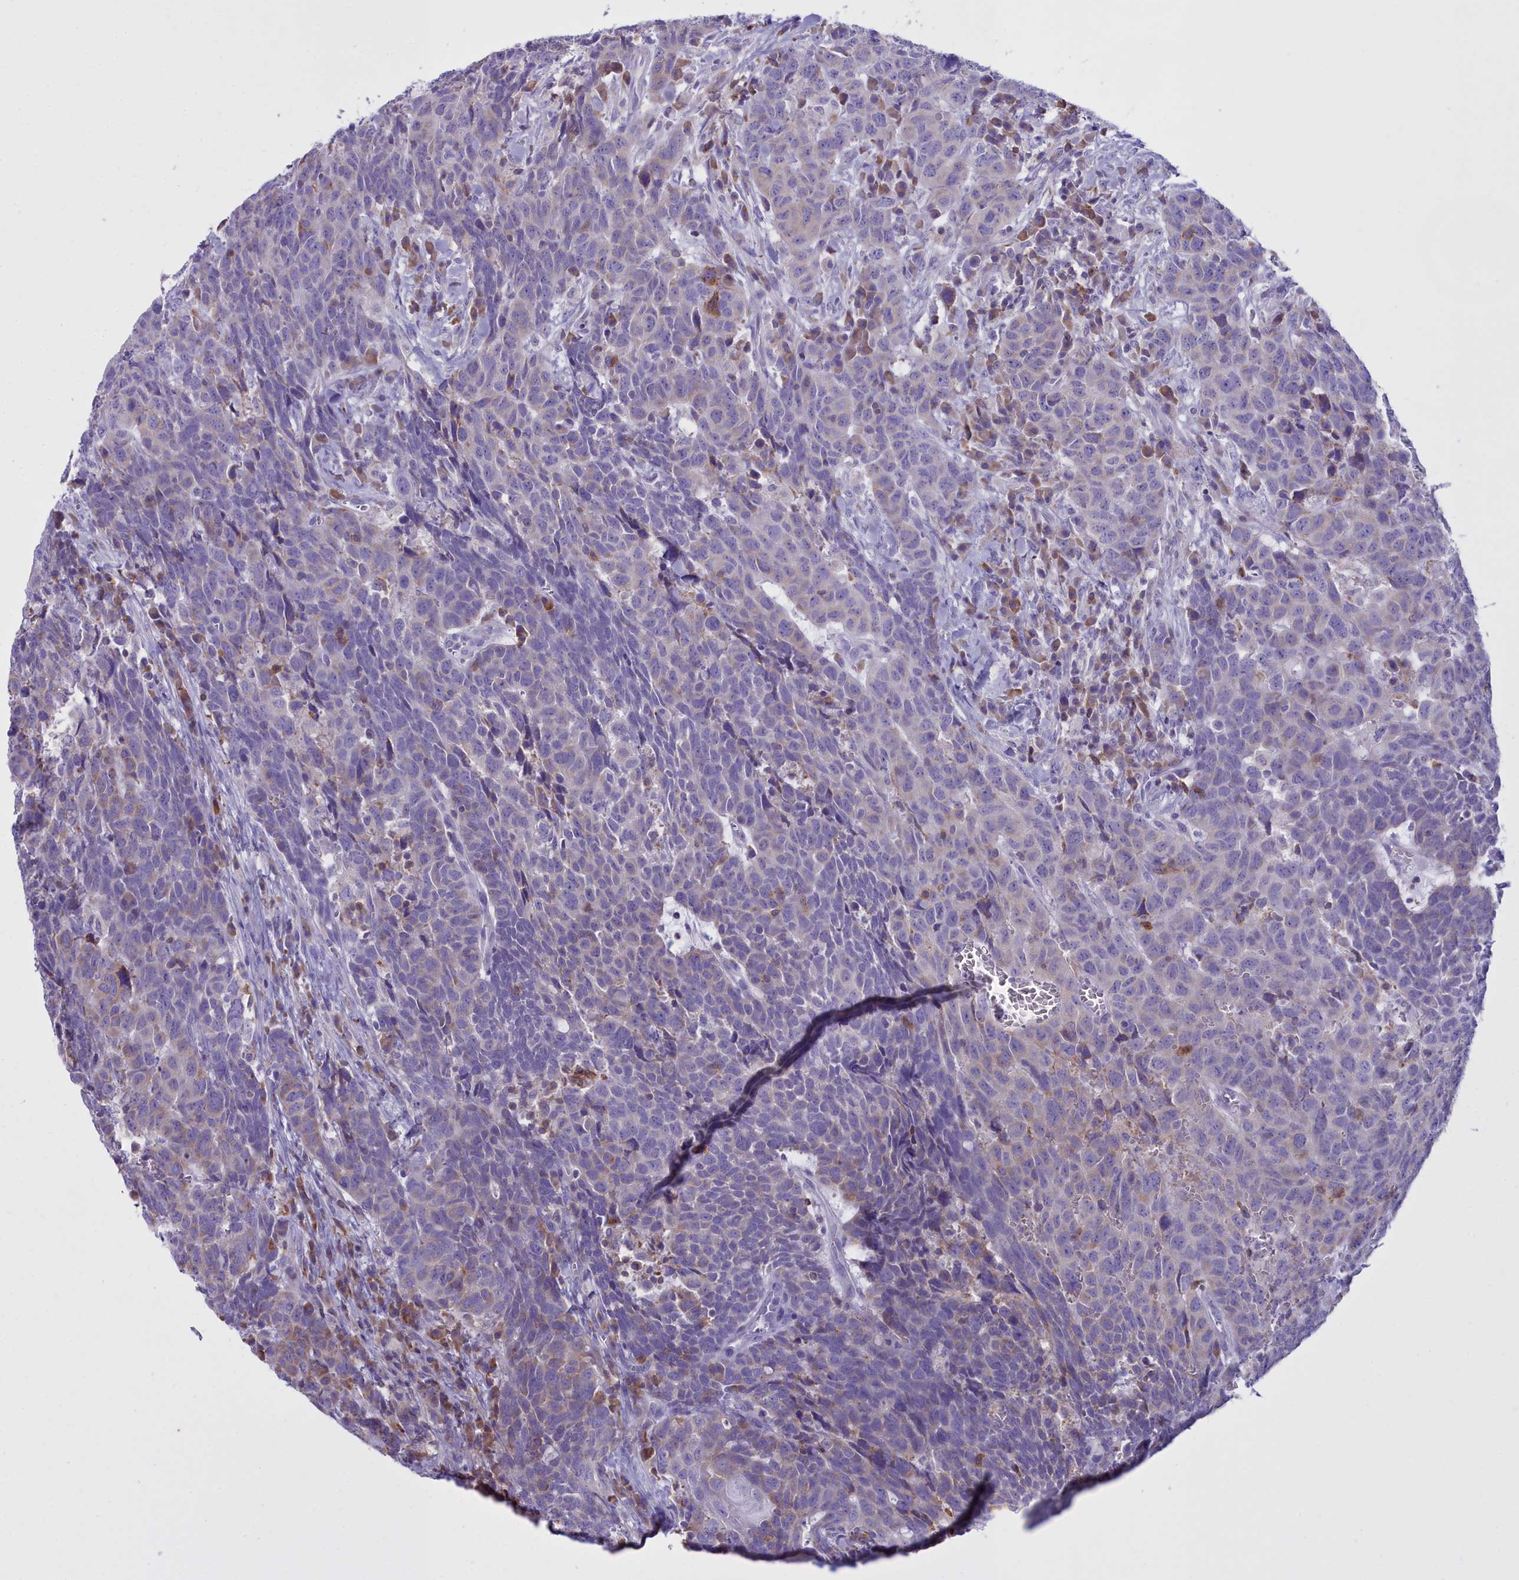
{"staining": {"intensity": "negative", "quantity": "none", "location": "none"}, "tissue": "head and neck cancer", "cell_type": "Tumor cells", "image_type": "cancer", "snomed": [{"axis": "morphology", "description": "Squamous cell carcinoma, NOS"}, {"axis": "topography", "description": "Head-Neck"}], "caption": "The micrograph exhibits no significant staining in tumor cells of squamous cell carcinoma (head and neck).", "gene": "CD5", "patient": {"sex": "male", "age": 66}}